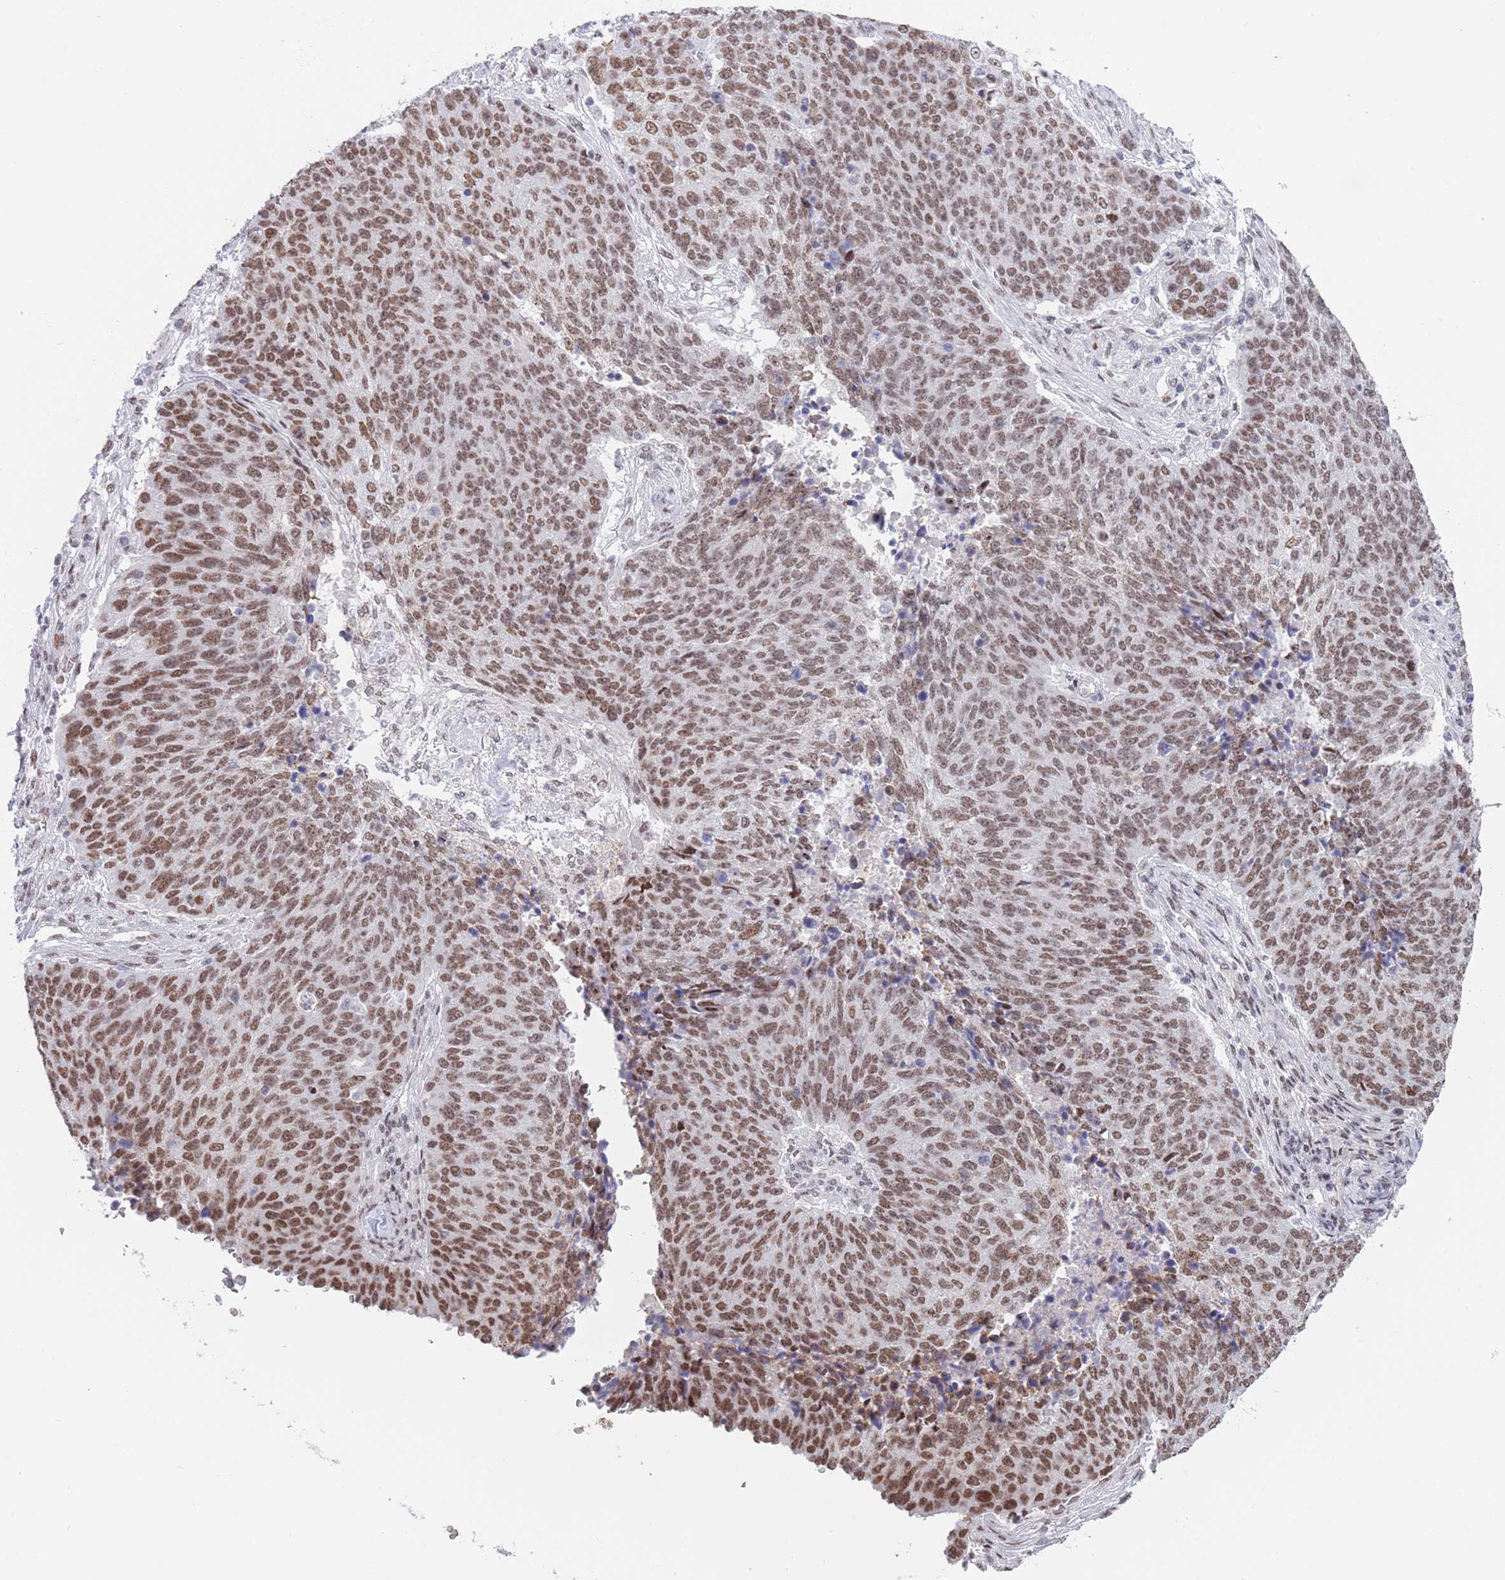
{"staining": {"intensity": "moderate", "quantity": ">75%", "location": "nuclear"}, "tissue": "lung cancer", "cell_type": "Tumor cells", "image_type": "cancer", "snomed": [{"axis": "morphology", "description": "Normal tissue, NOS"}, {"axis": "morphology", "description": "Squamous cell carcinoma, NOS"}, {"axis": "topography", "description": "Lymph node"}, {"axis": "topography", "description": "Lung"}], "caption": "A micrograph of human lung cancer (squamous cell carcinoma) stained for a protein displays moderate nuclear brown staining in tumor cells. Immunohistochemistry (ihc) stains the protein of interest in brown and the nuclei are stained blue.", "gene": "ZNF382", "patient": {"sex": "male", "age": 66}}